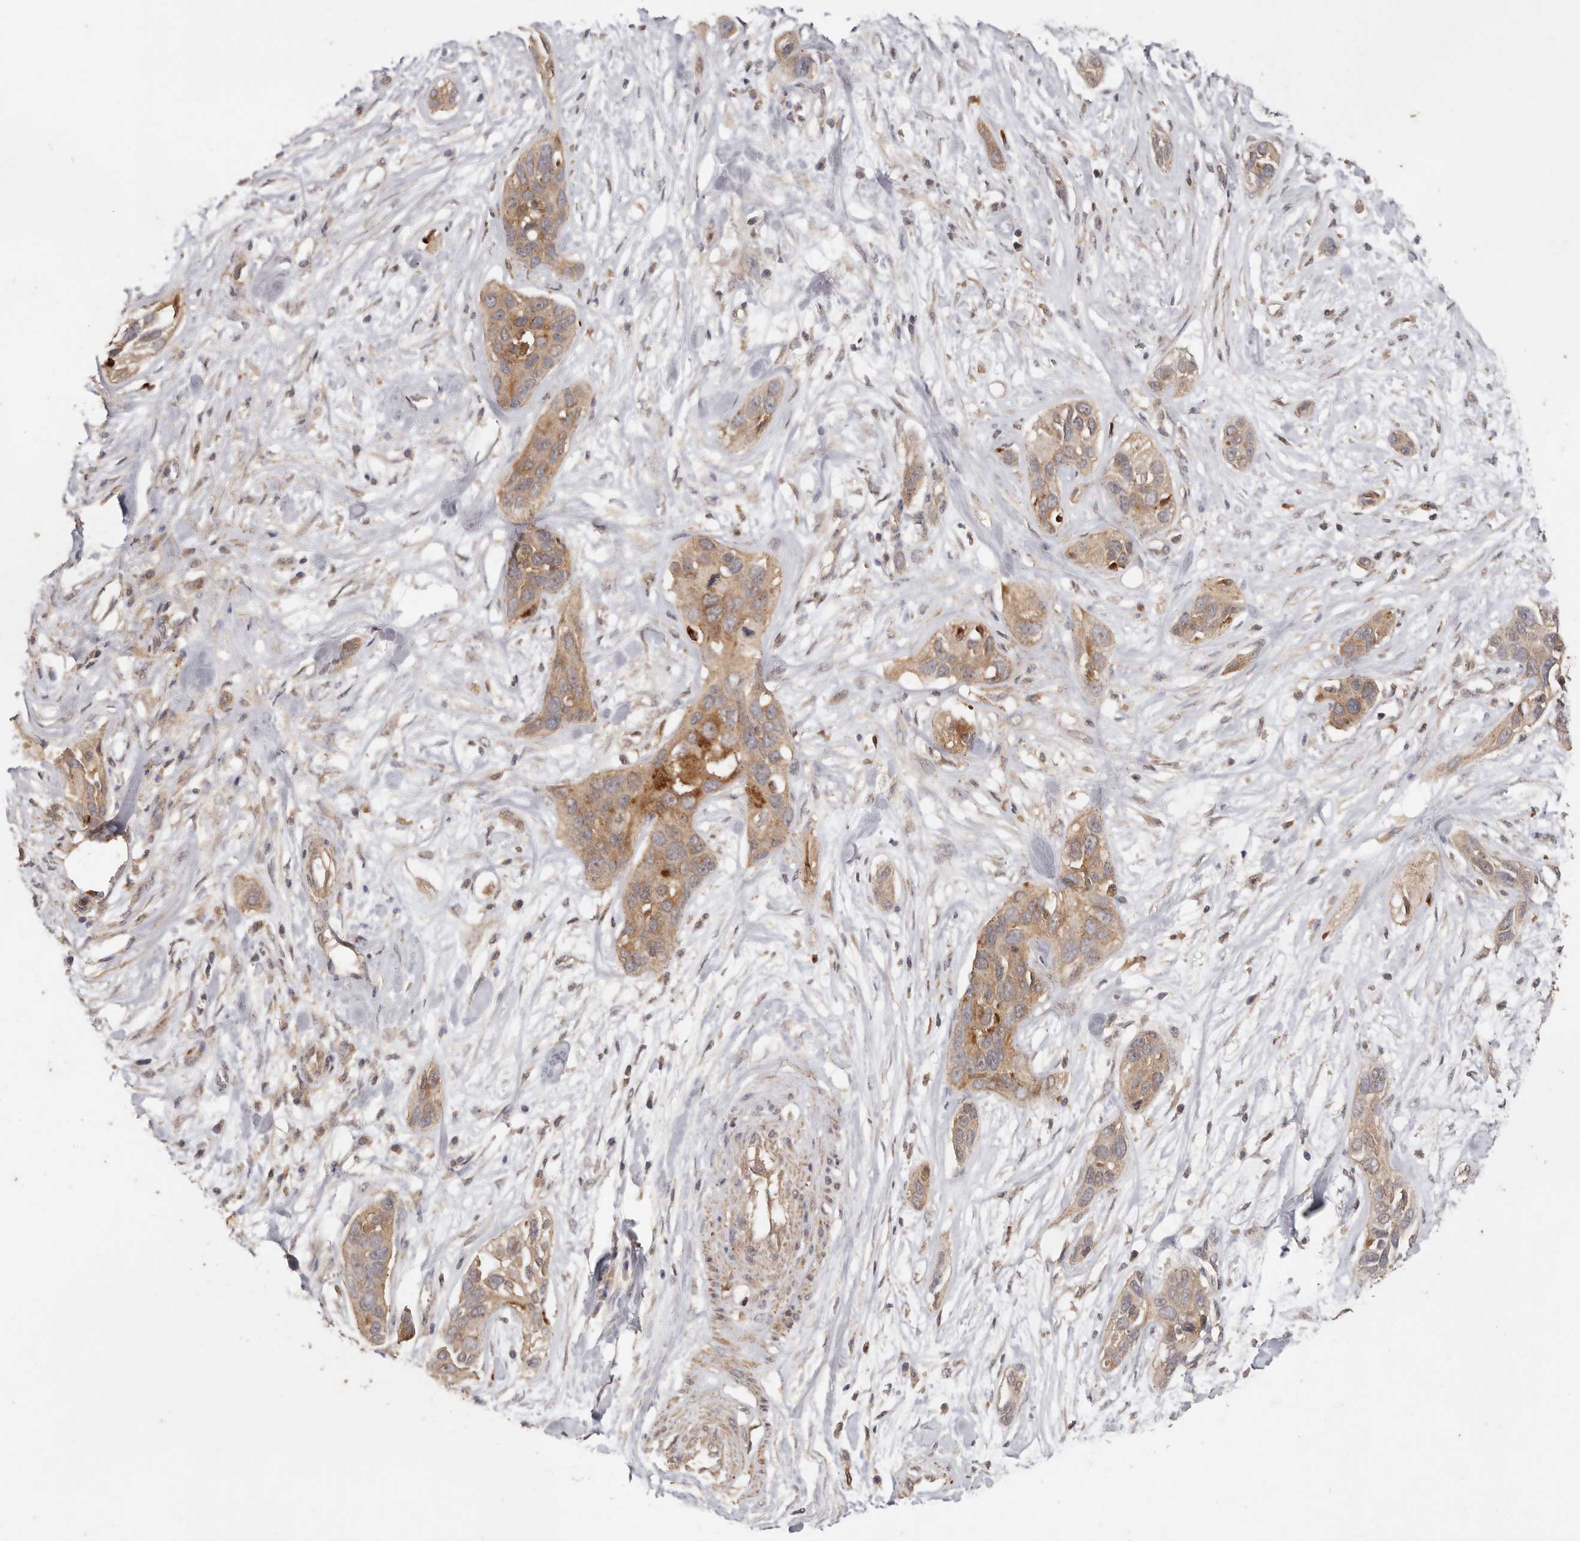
{"staining": {"intensity": "weak", "quantity": ">75%", "location": "cytoplasmic/membranous"}, "tissue": "pancreatic cancer", "cell_type": "Tumor cells", "image_type": "cancer", "snomed": [{"axis": "morphology", "description": "Adenocarcinoma, NOS"}, {"axis": "topography", "description": "Pancreas"}], "caption": "Protein expression analysis of human pancreatic cancer (adenocarcinoma) reveals weak cytoplasmic/membranous positivity in approximately >75% of tumor cells.", "gene": "RWDD1", "patient": {"sex": "female", "age": 60}}